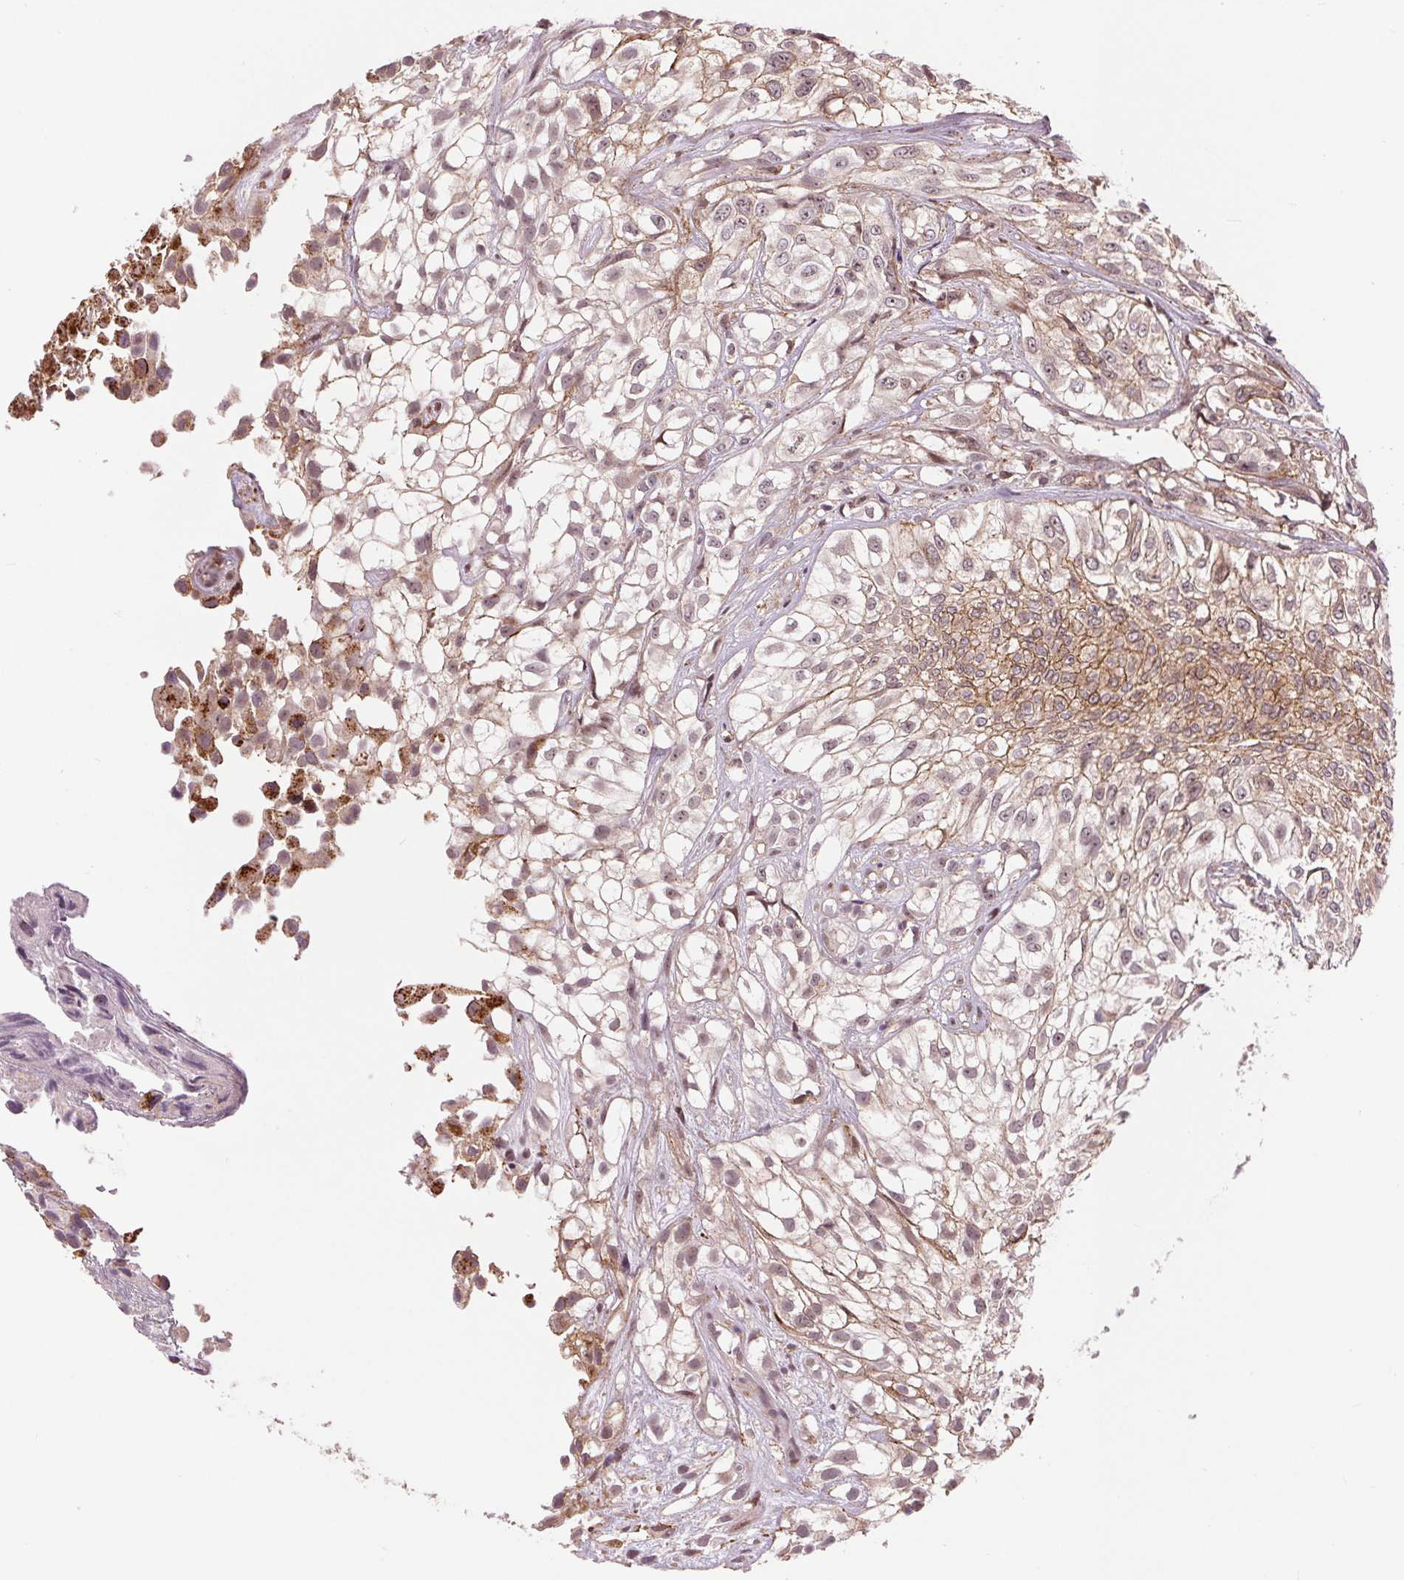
{"staining": {"intensity": "moderate", "quantity": "<25%", "location": "cytoplasmic/membranous"}, "tissue": "urothelial cancer", "cell_type": "Tumor cells", "image_type": "cancer", "snomed": [{"axis": "morphology", "description": "Urothelial carcinoma, High grade"}, {"axis": "topography", "description": "Urinary bladder"}], "caption": "This image exhibits immunohistochemistry (IHC) staining of urothelial cancer, with low moderate cytoplasmic/membranous positivity in approximately <25% of tumor cells.", "gene": "CHMP4B", "patient": {"sex": "male", "age": 56}}